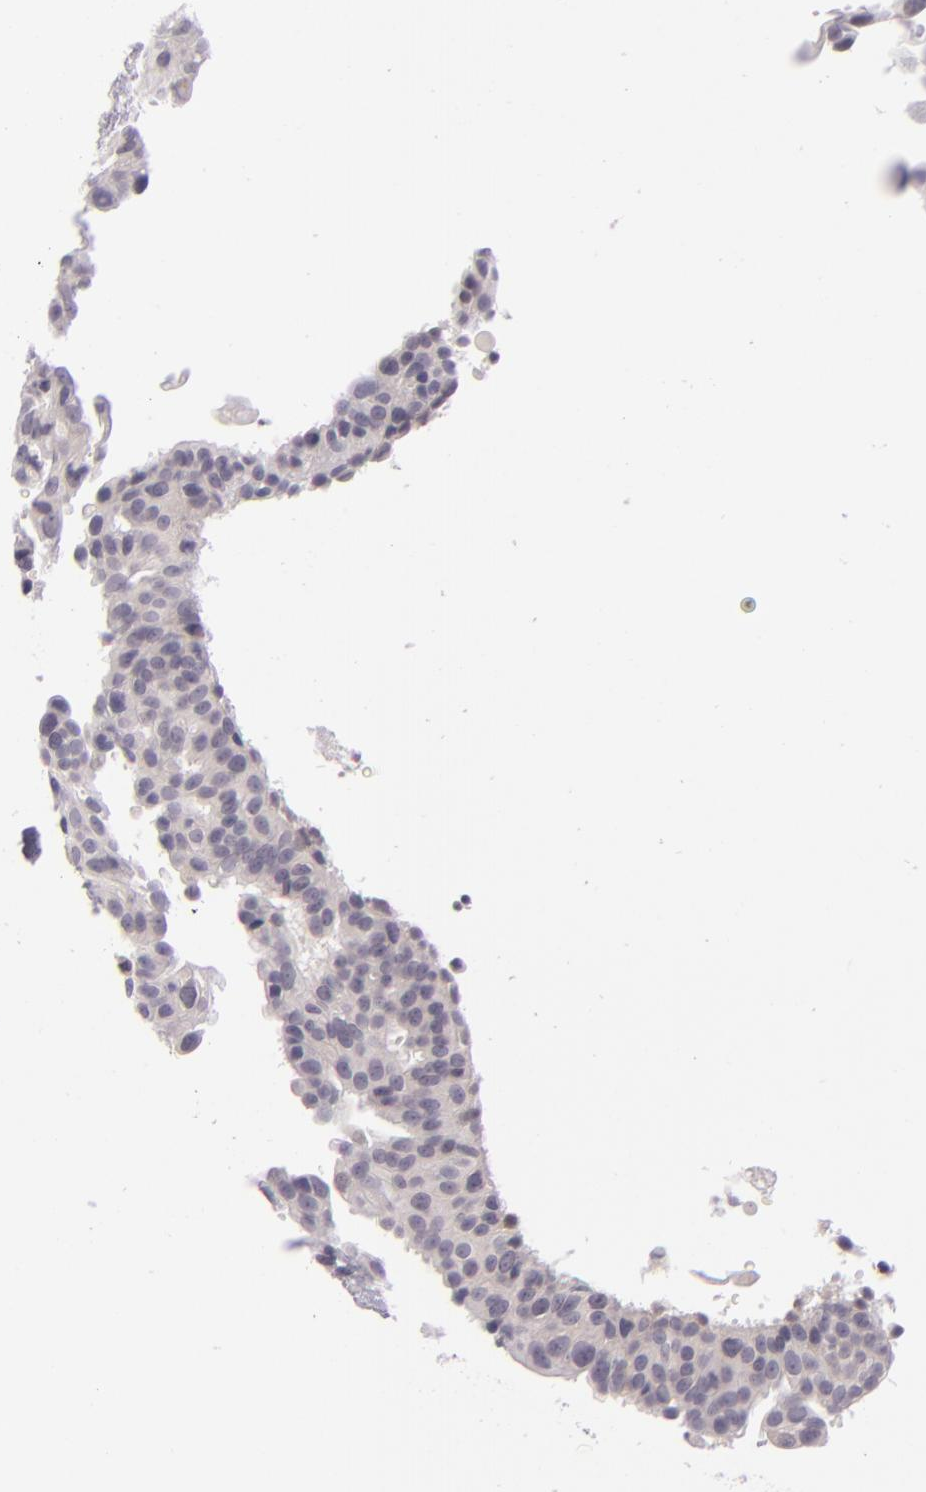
{"staining": {"intensity": "weak", "quantity": "<25%", "location": "cytoplasmic/membranous"}, "tissue": "breast cancer", "cell_type": "Tumor cells", "image_type": "cancer", "snomed": [{"axis": "morphology", "description": "Neoplasm, malignant, NOS"}, {"axis": "topography", "description": "Breast"}], "caption": "DAB (3,3'-diaminobenzidine) immunohistochemical staining of human malignant neoplasm (breast) displays no significant expression in tumor cells.", "gene": "DAG1", "patient": {"sex": "female", "age": 50}}